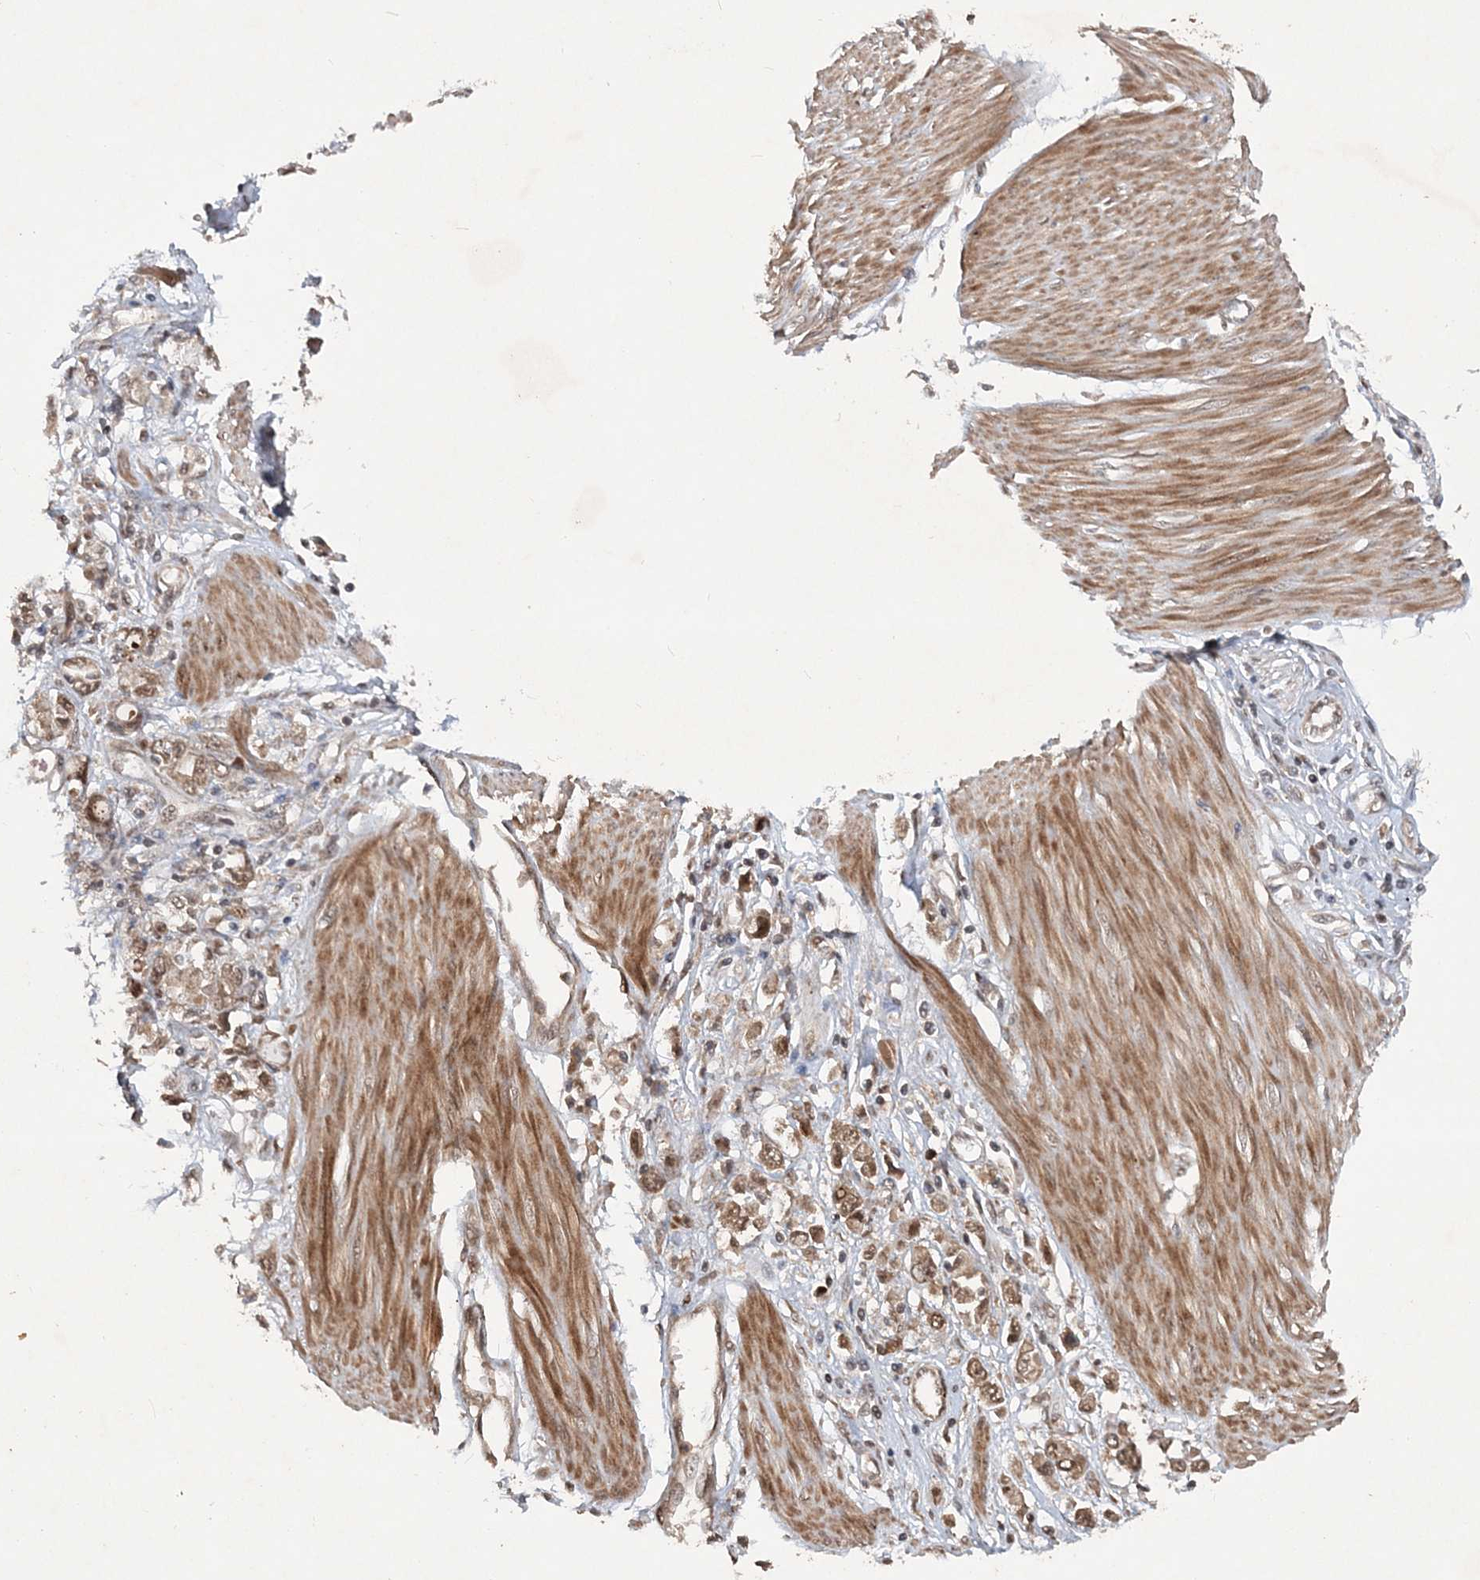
{"staining": {"intensity": "moderate", "quantity": ">75%", "location": "nuclear"}, "tissue": "stomach cancer", "cell_type": "Tumor cells", "image_type": "cancer", "snomed": [{"axis": "morphology", "description": "Adenocarcinoma, NOS"}, {"axis": "topography", "description": "Stomach"}], "caption": "Stomach cancer was stained to show a protein in brown. There is medium levels of moderate nuclear staining in approximately >75% of tumor cells. Immunohistochemistry stains the protein in brown and the nuclei are stained blue.", "gene": "UBR3", "patient": {"sex": "female", "age": 76}}